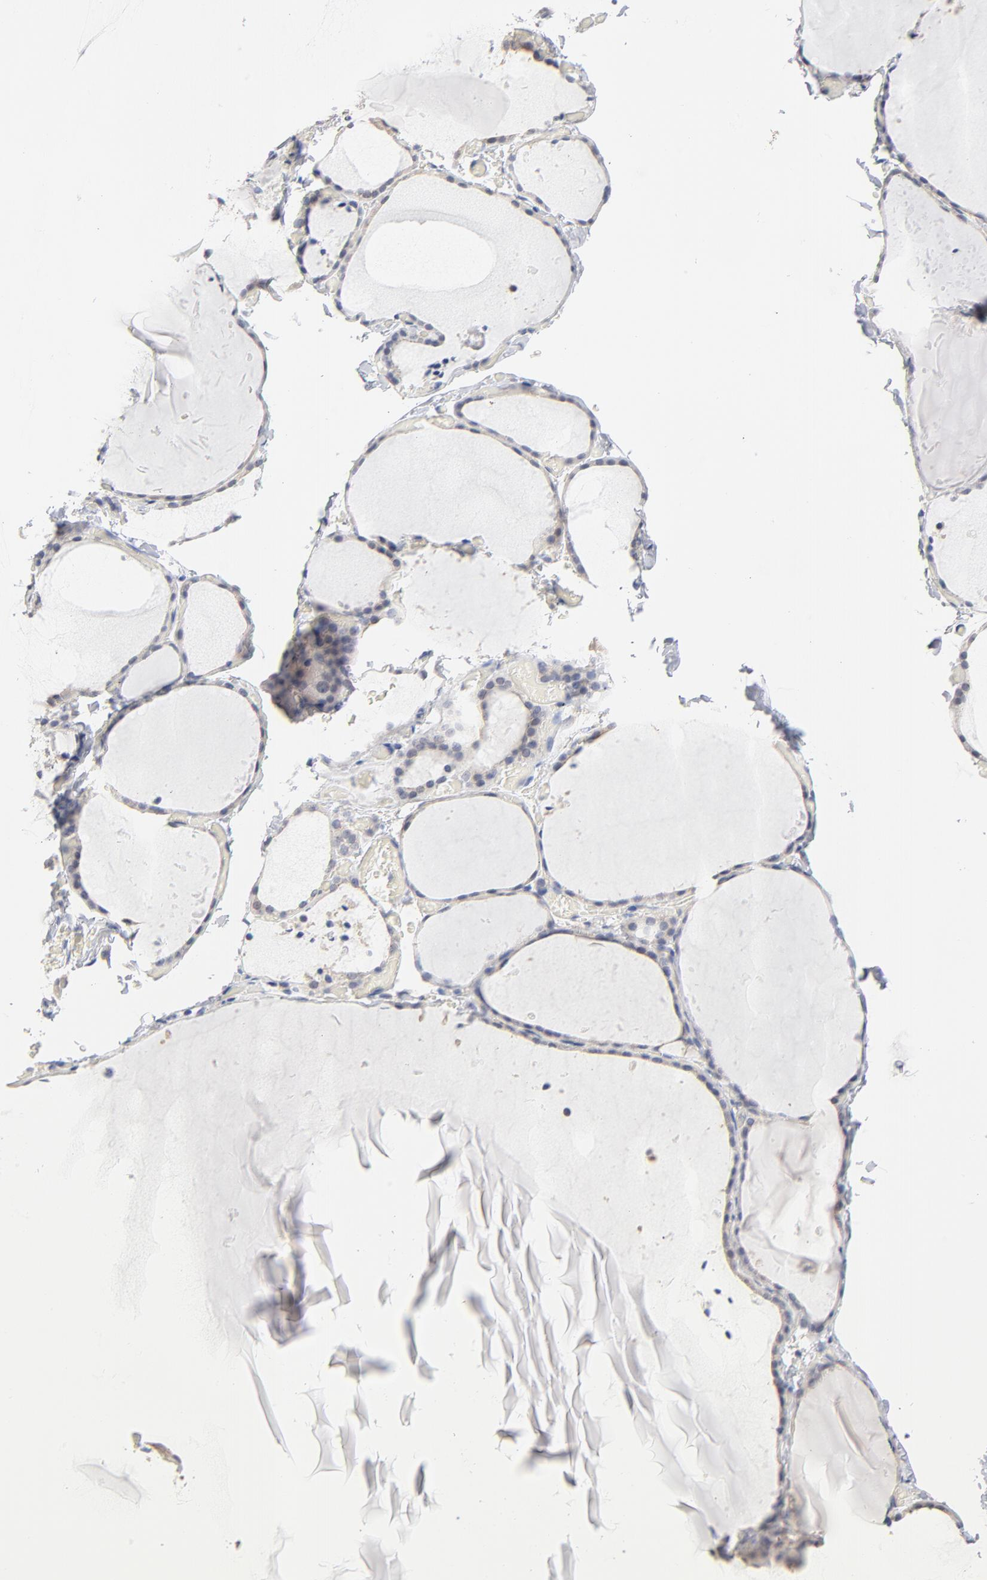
{"staining": {"intensity": "weak", "quantity": "25%-75%", "location": "cytoplasmic/membranous"}, "tissue": "thyroid gland", "cell_type": "Glandular cells", "image_type": "normal", "snomed": [{"axis": "morphology", "description": "Normal tissue, NOS"}, {"axis": "topography", "description": "Thyroid gland"}], "caption": "The histopathology image shows a brown stain indicating the presence of a protein in the cytoplasmic/membranous of glandular cells in thyroid gland.", "gene": "DNAL4", "patient": {"sex": "female", "age": 22}}